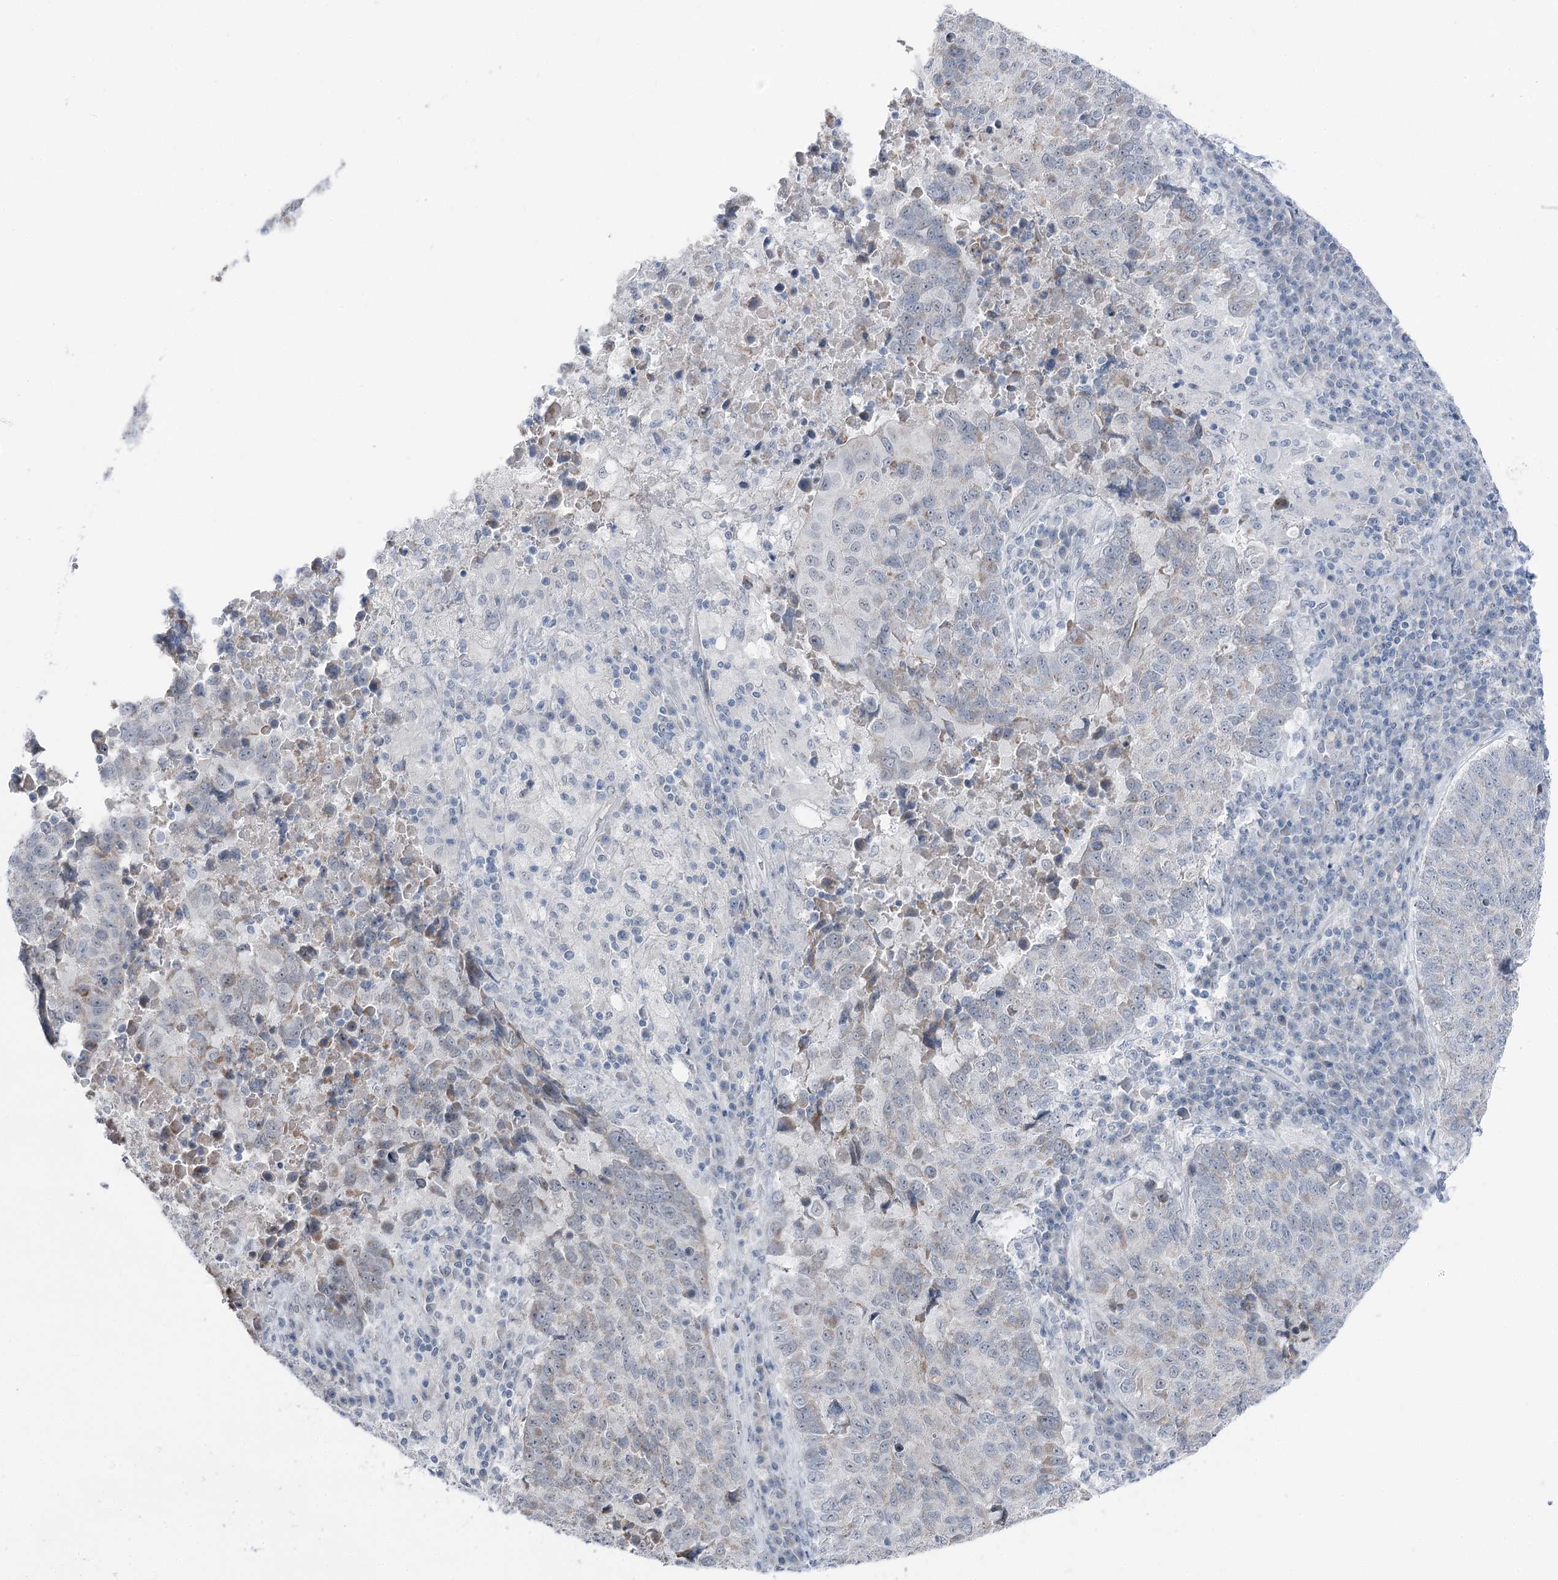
{"staining": {"intensity": "negative", "quantity": "none", "location": "none"}, "tissue": "lung cancer", "cell_type": "Tumor cells", "image_type": "cancer", "snomed": [{"axis": "morphology", "description": "Squamous cell carcinoma, NOS"}, {"axis": "topography", "description": "Lung"}], "caption": "IHC image of lung cancer (squamous cell carcinoma) stained for a protein (brown), which shows no positivity in tumor cells.", "gene": "STEEP1", "patient": {"sex": "male", "age": 73}}